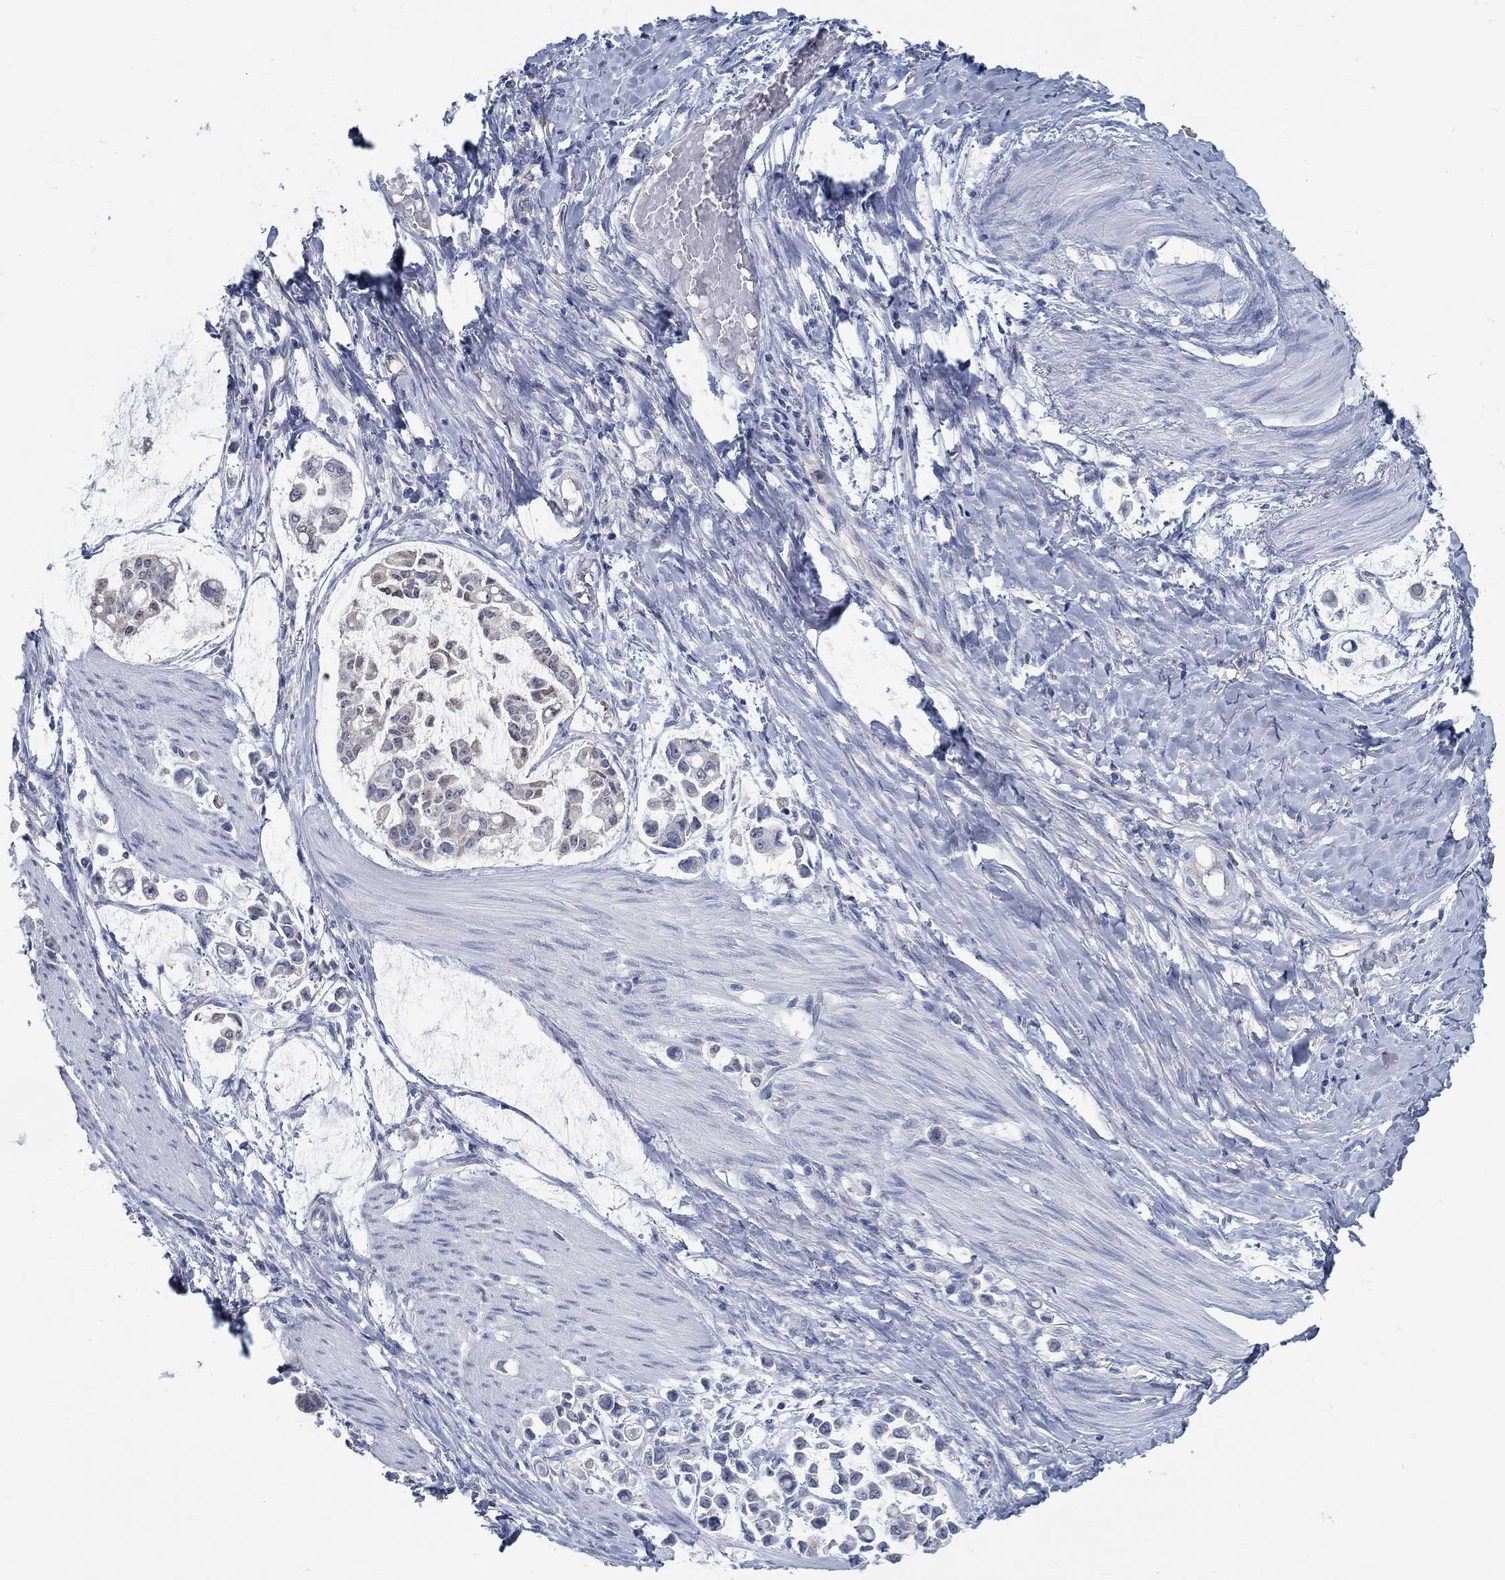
{"staining": {"intensity": "negative", "quantity": "none", "location": "none"}, "tissue": "stomach cancer", "cell_type": "Tumor cells", "image_type": "cancer", "snomed": [{"axis": "morphology", "description": "Adenocarcinoma, NOS"}, {"axis": "topography", "description": "Stomach"}], "caption": "Tumor cells are negative for brown protein staining in stomach cancer (adenocarcinoma).", "gene": "TEKT4", "patient": {"sex": "male", "age": 82}}